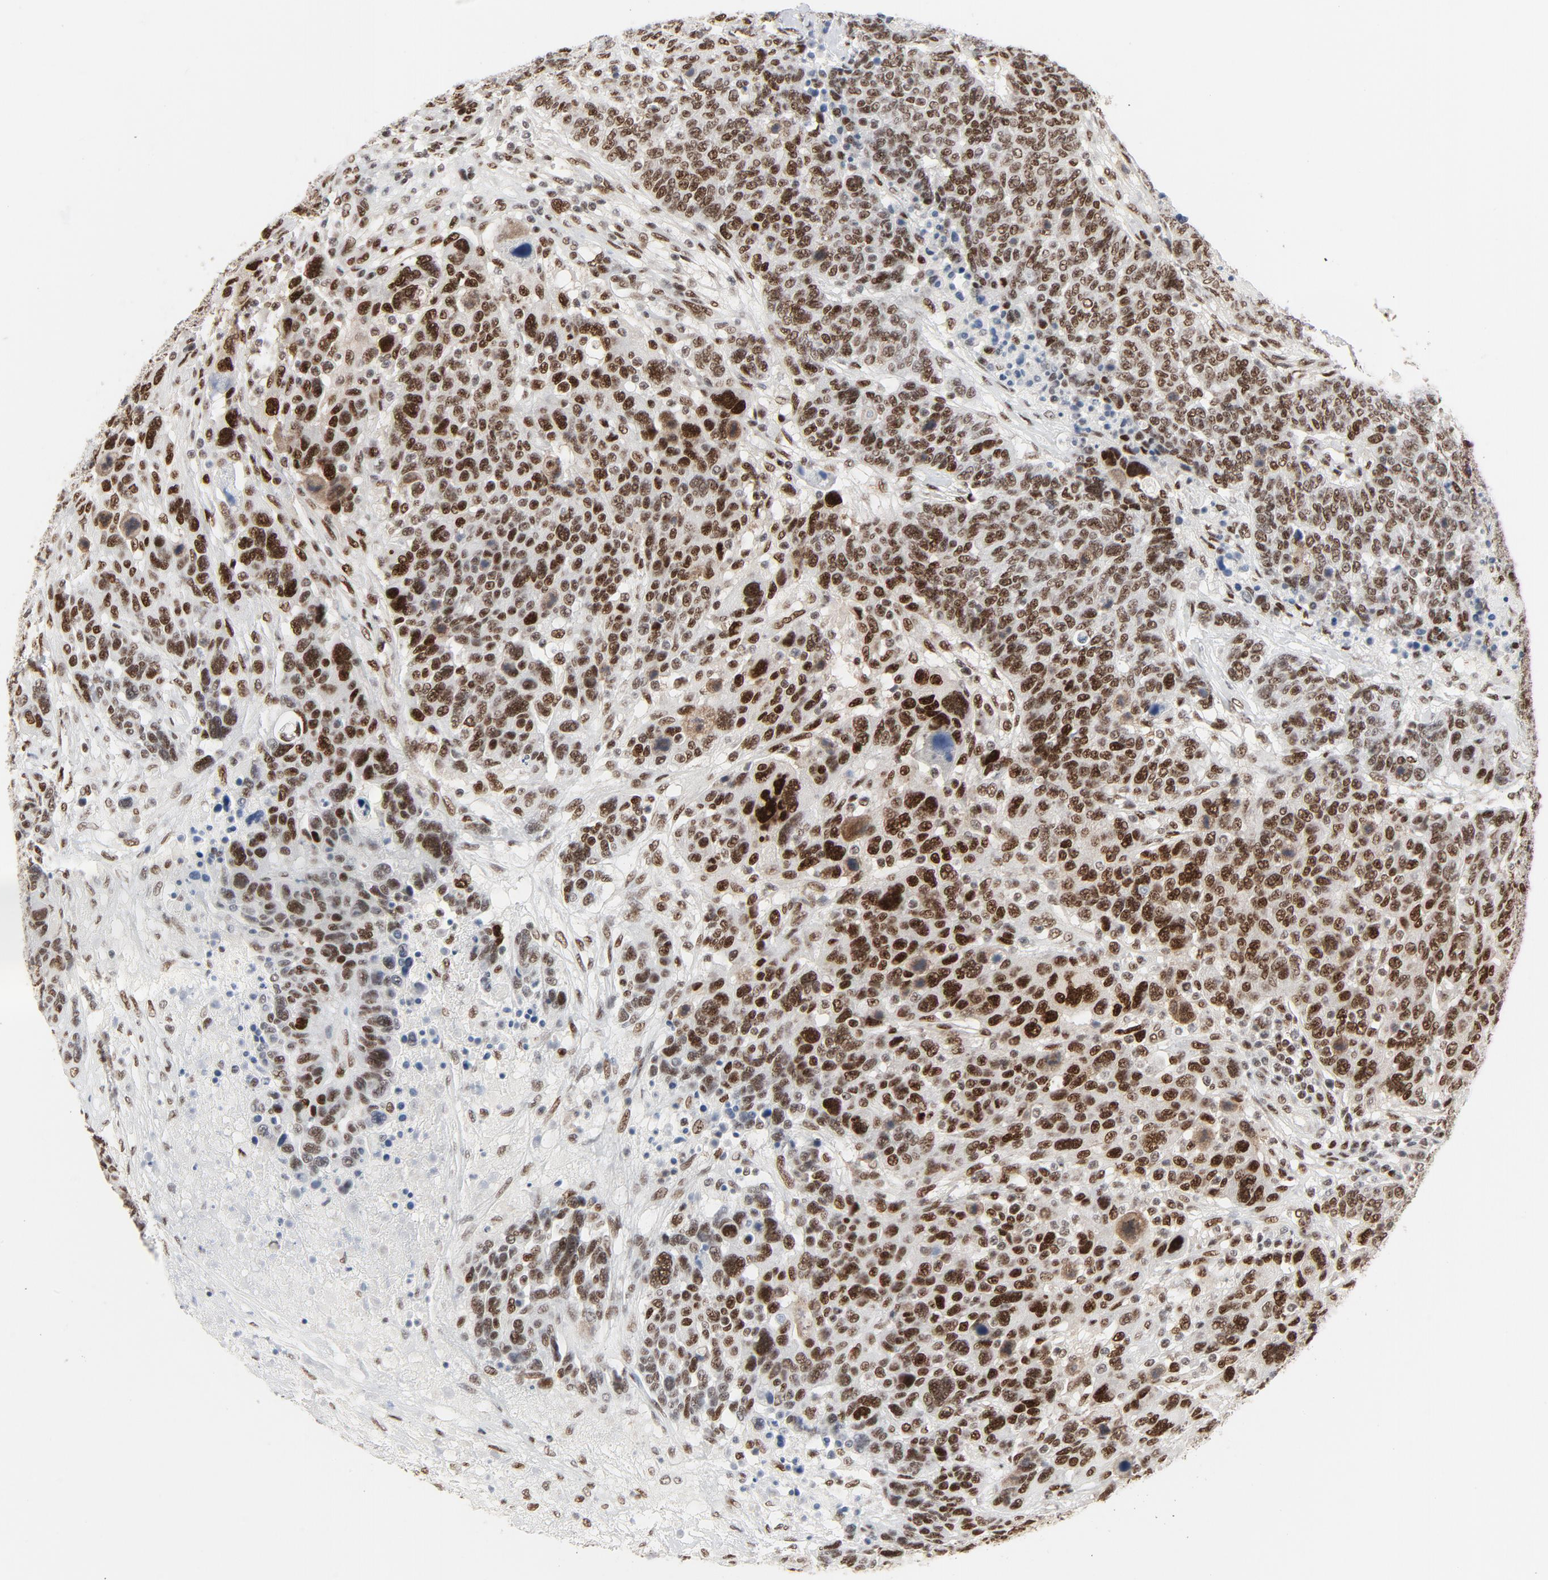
{"staining": {"intensity": "strong", "quantity": ">75%", "location": "nuclear"}, "tissue": "breast cancer", "cell_type": "Tumor cells", "image_type": "cancer", "snomed": [{"axis": "morphology", "description": "Duct carcinoma"}, {"axis": "topography", "description": "Breast"}], "caption": "Protein staining shows strong nuclear expression in about >75% of tumor cells in invasive ductal carcinoma (breast). (Brightfield microscopy of DAB IHC at high magnification).", "gene": "JMJD6", "patient": {"sex": "female", "age": 37}}